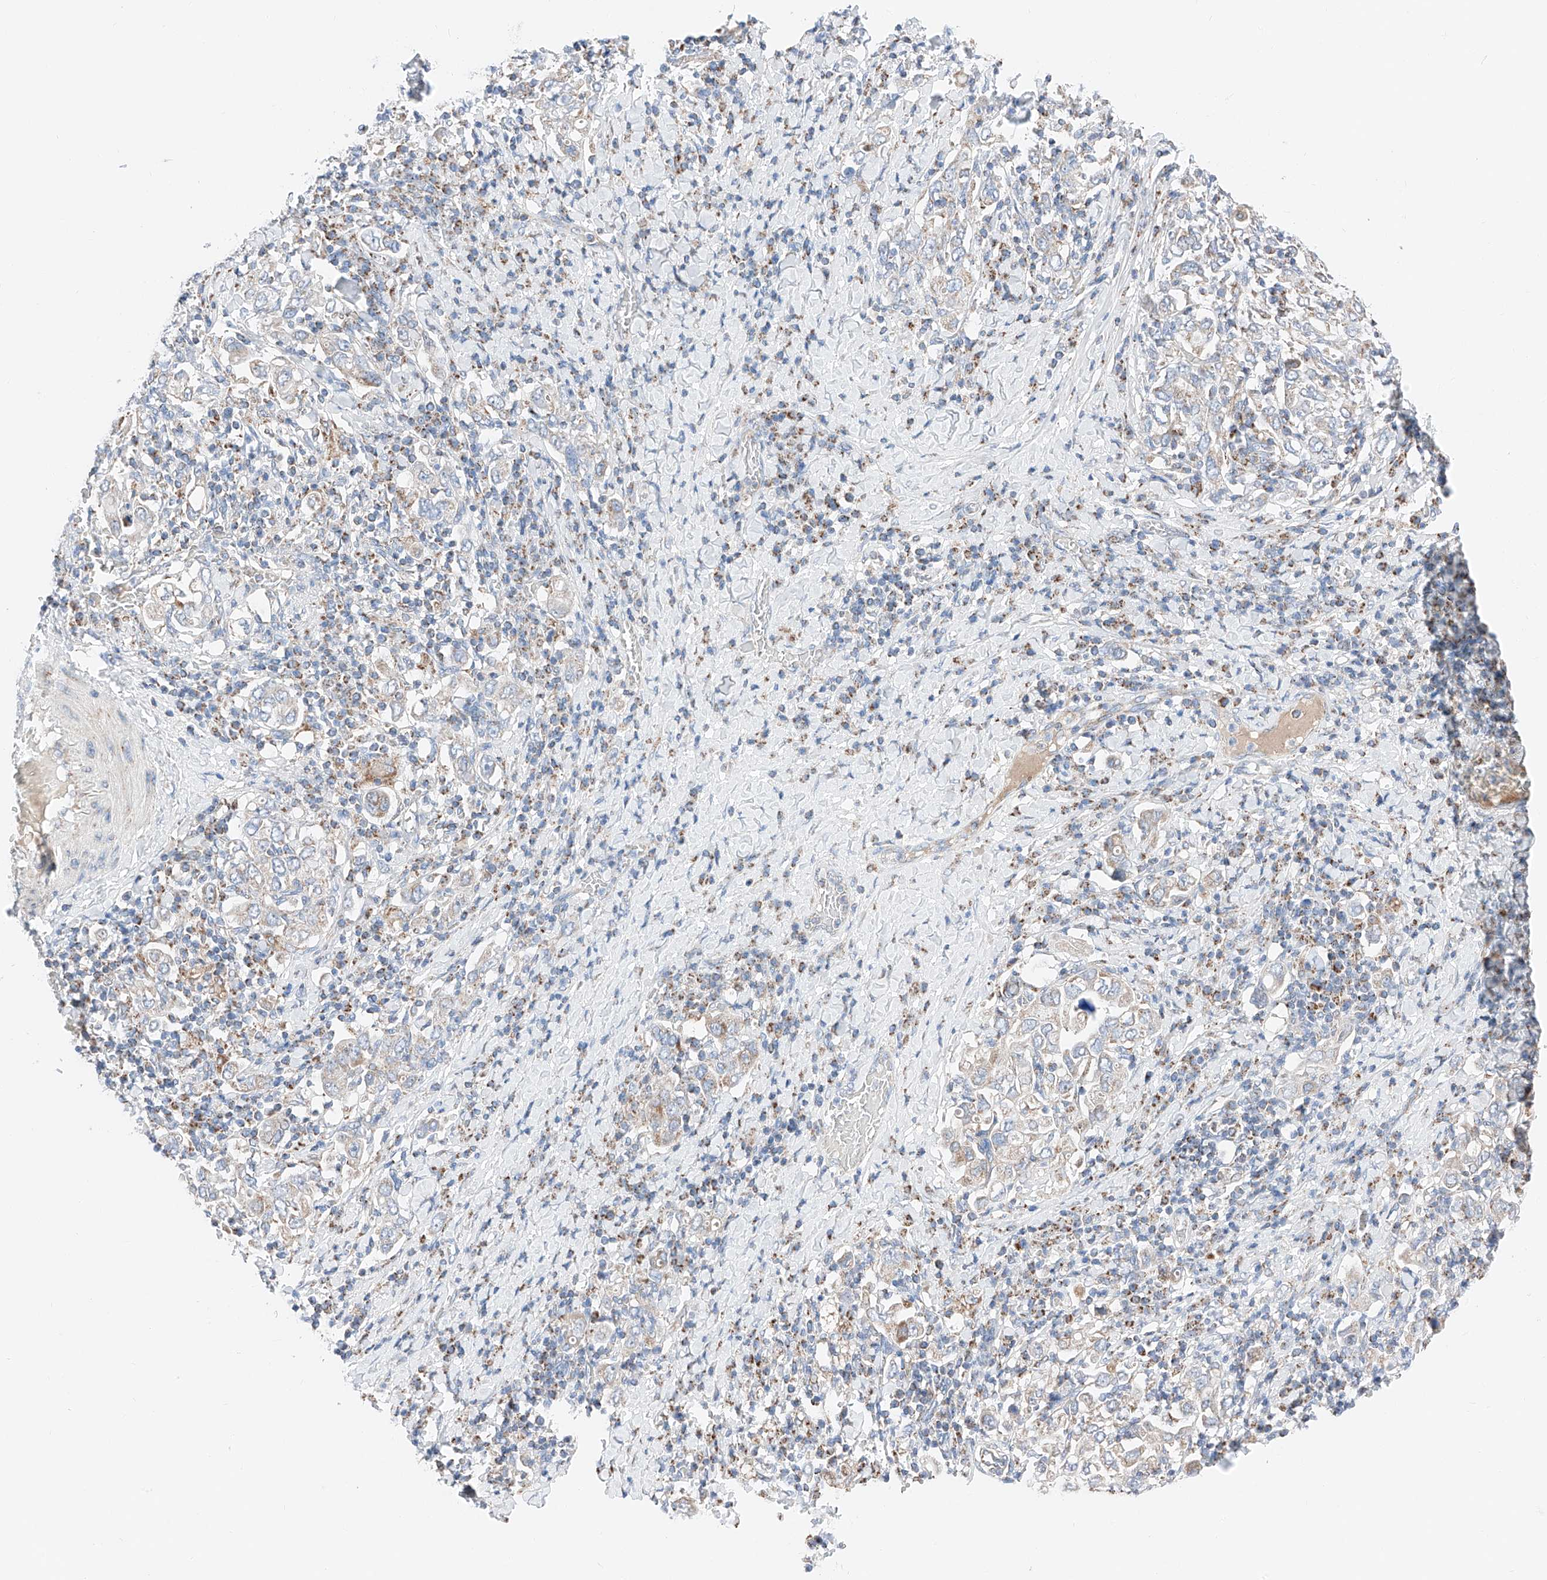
{"staining": {"intensity": "moderate", "quantity": "<25%", "location": "cytoplasmic/membranous"}, "tissue": "stomach cancer", "cell_type": "Tumor cells", "image_type": "cancer", "snomed": [{"axis": "morphology", "description": "Adenocarcinoma, NOS"}, {"axis": "topography", "description": "Stomach, upper"}], "caption": "This image shows immunohistochemistry staining of stomach cancer (adenocarcinoma), with low moderate cytoplasmic/membranous expression in approximately <25% of tumor cells.", "gene": "MRAP", "patient": {"sex": "male", "age": 62}}